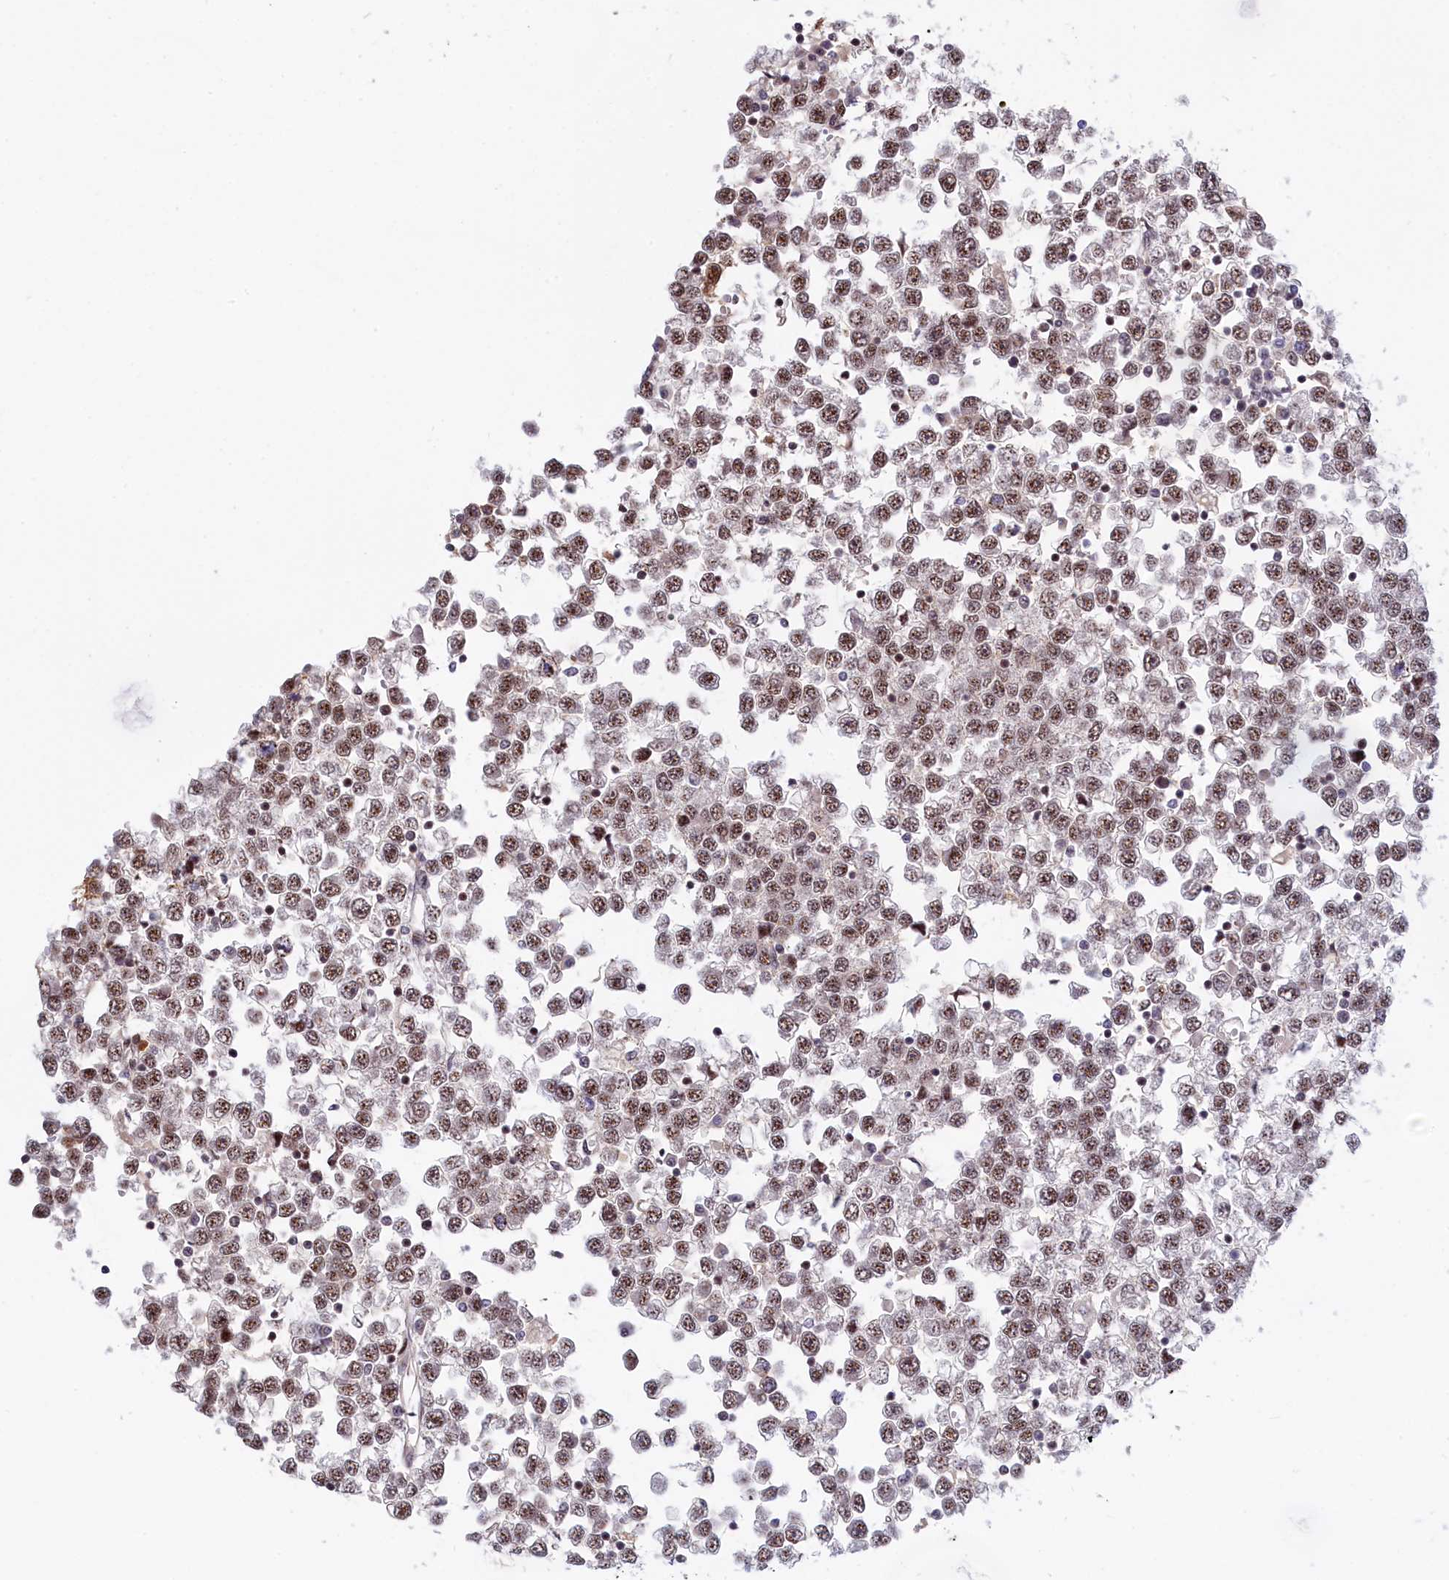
{"staining": {"intensity": "moderate", "quantity": ">75%", "location": "nuclear"}, "tissue": "testis cancer", "cell_type": "Tumor cells", "image_type": "cancer", "snomed": [{"axis": "morphology", "description": "Seminoma, NOS"}, {"axis": "topography", "description": "Testis"}], "caption": "Testis seminoma stained with immunohistochemistry shows moderate nuclear staining in about >75% of tumor cells.", "gene": "TAB1", "patient": {"sex": "male", "age": 65}}